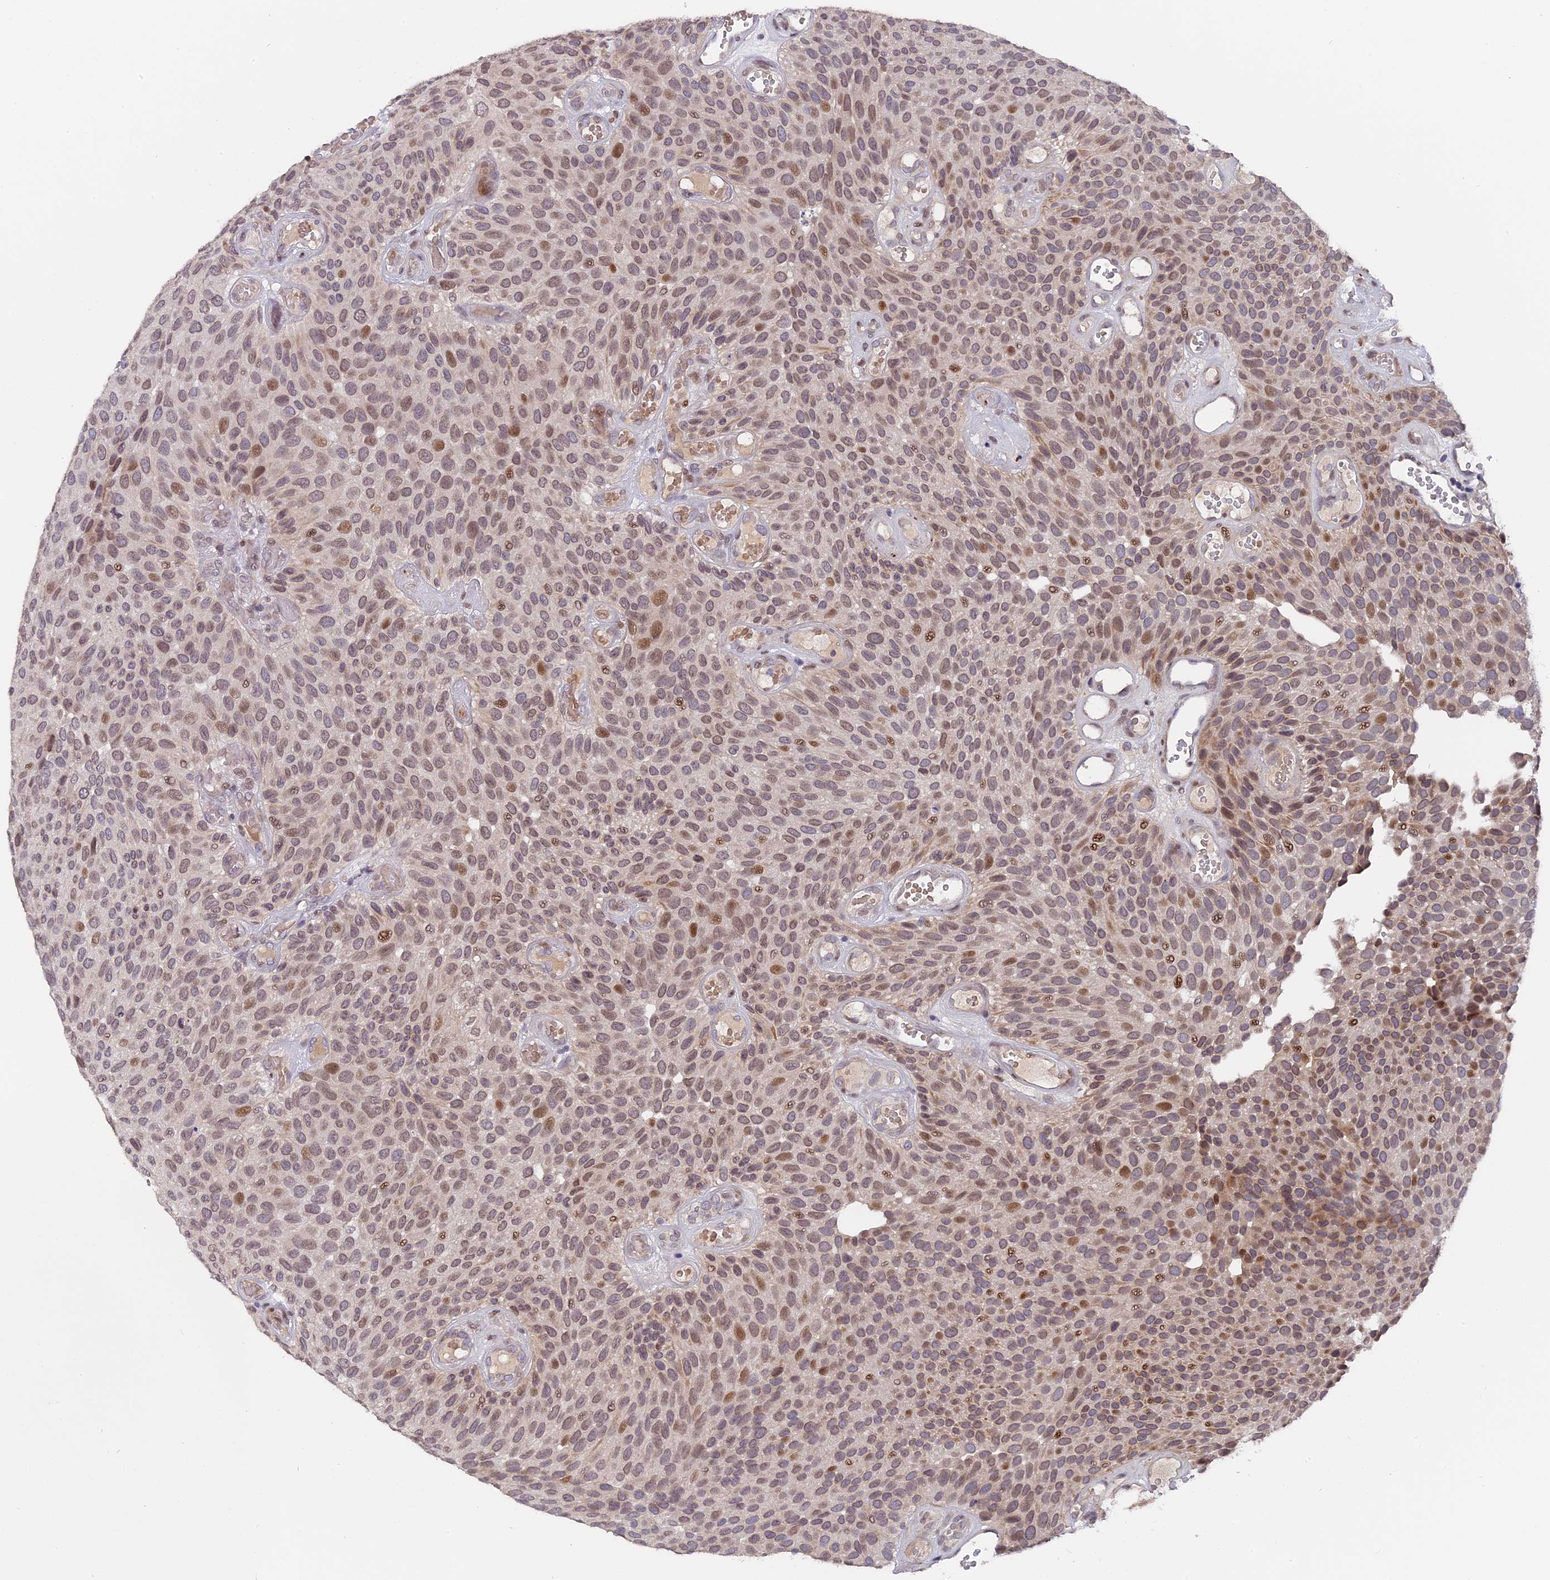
{"staining": {"intensity": "moderate", "quantity": "25%-75%", "location": "nuclear"}, "tissue": "urothelial cancer", "cell_type": "Tumor cells", "image_type": "cancer", "snomed": [{"axis": "morphology", "description": "Urothelial carcinoma, Low grade"}, {"axis": "topography", "description": "Urinary bladder"}], "caption": "This histopathology image exhibits immunohistochemistry (IHC) staining of human urothelial cancer, with medium moderate nuclear staining in about 25%-75% of tumor cells.", "gene": "PYGO1", "patient": {"sex": "male", "age": 89}}